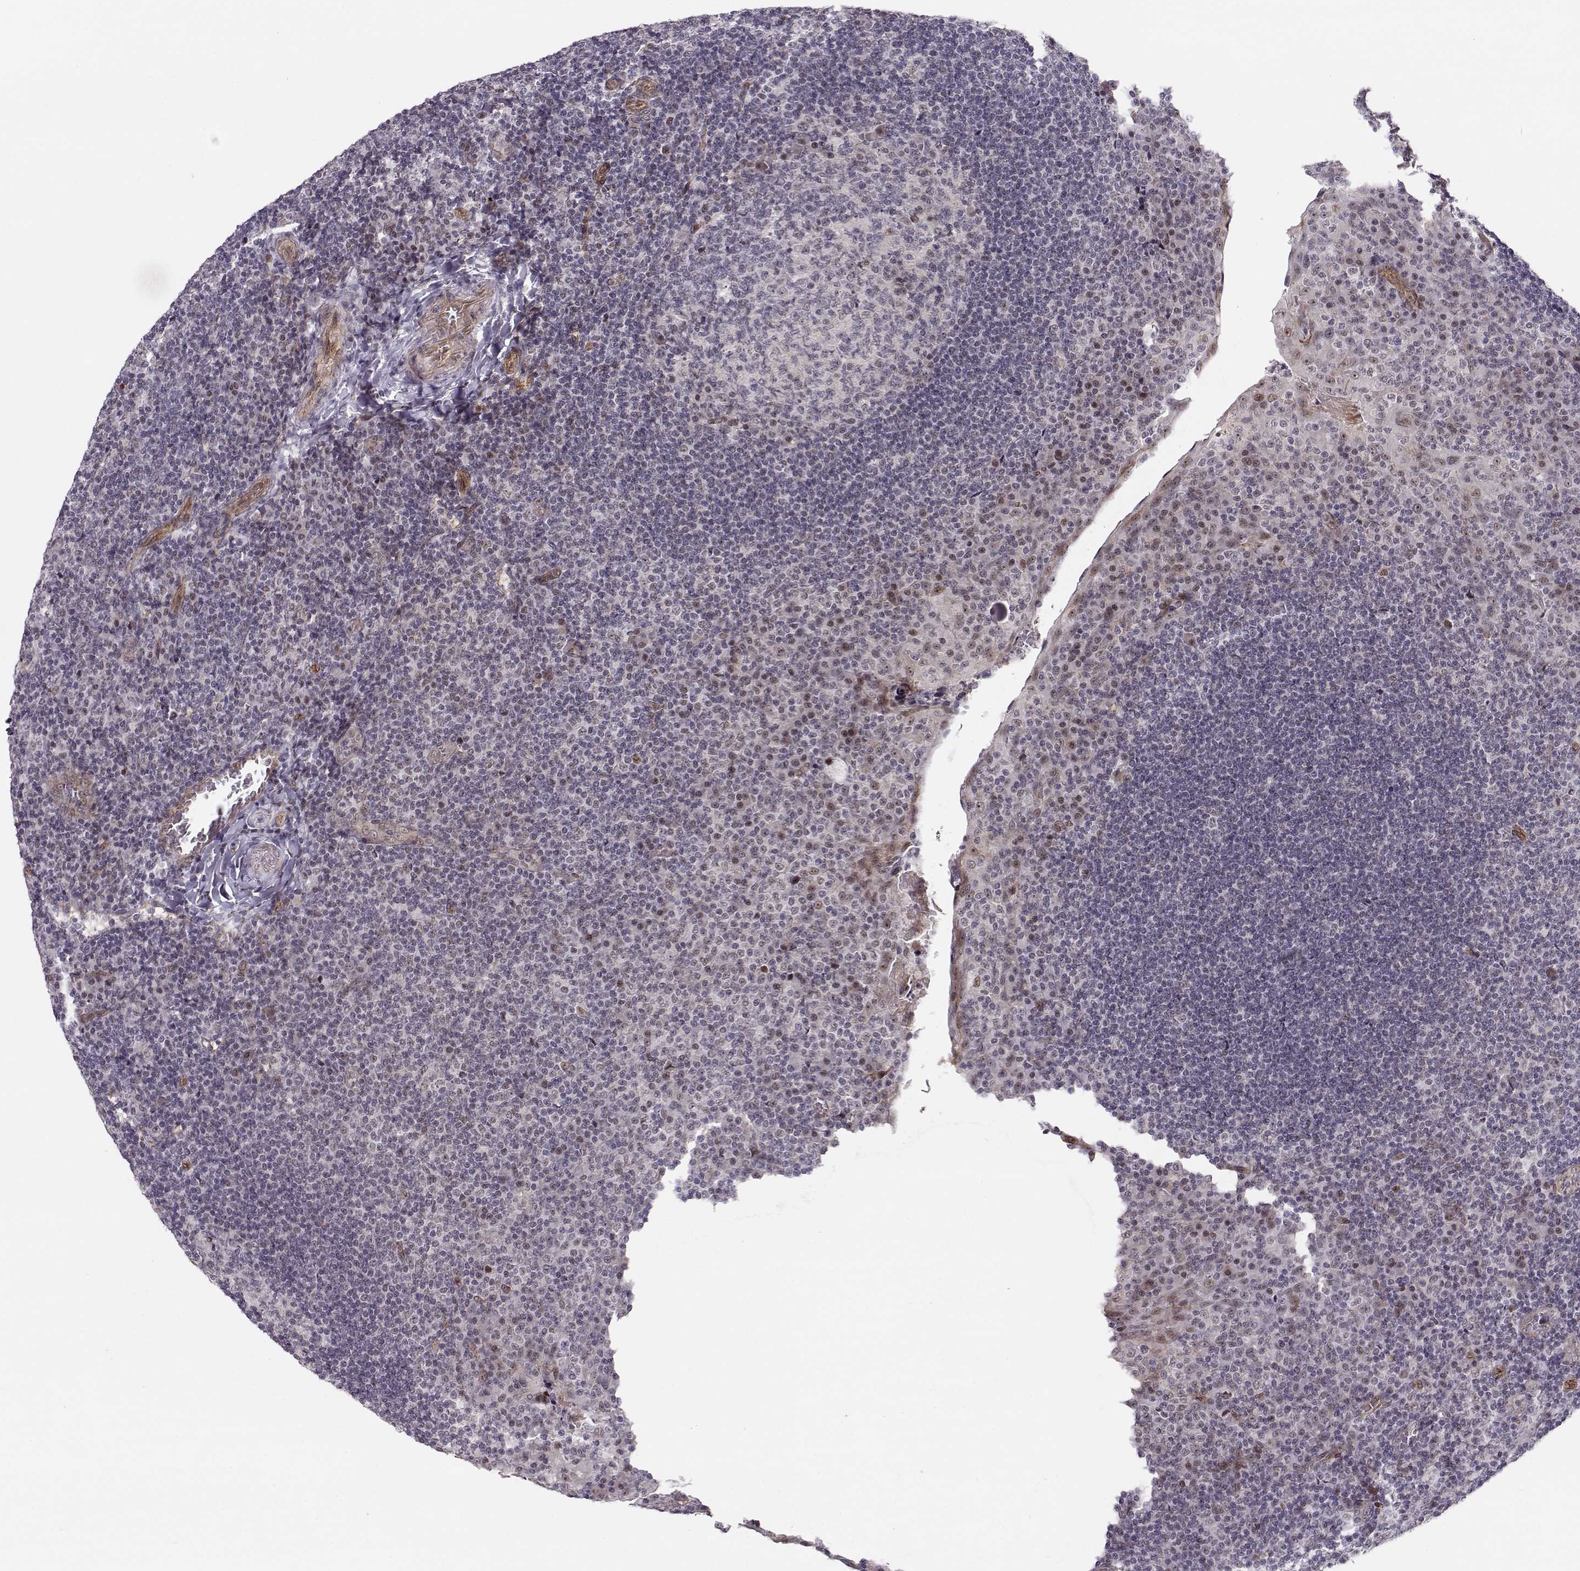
{"staining": {"intensity": "negative", "quantity": "none", "location": "none"}, "tissue": "tonsil", "cell_type": "Germinal center cells", "image_type": "normal", "snomed": [{"axis": "morphology", "description": "Normal tissue, NOS"}, {"axis": "topography", "description": "Tonsil"}], "caption": "Histopathology image shows no protein staining in germinal center cells of normal tonsil.", "gene": "CIR1", "patient": {"sex": "male", "age": 17}}